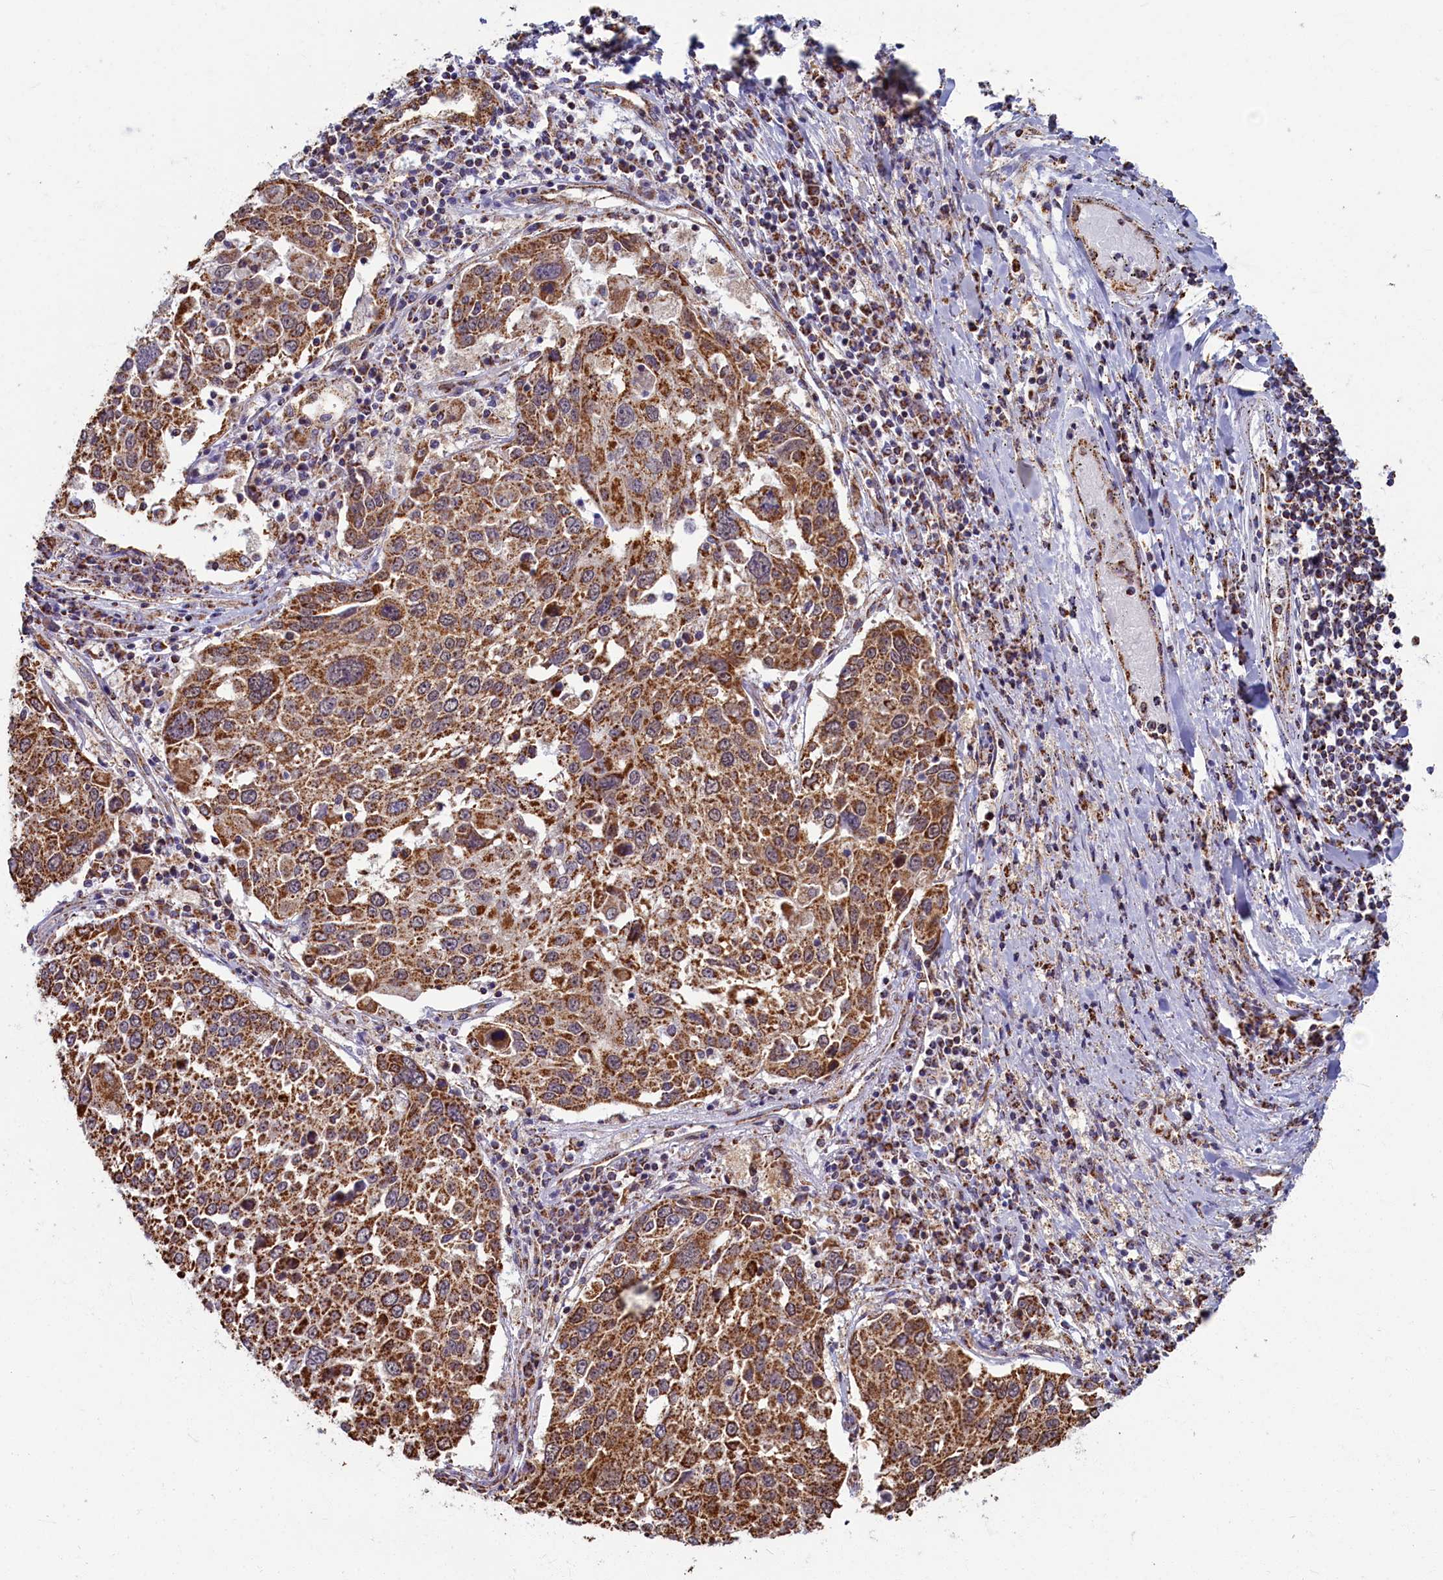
{"staining": {"intensity": "strong", "quantity": ">75%", "location": "cytoplasmic/membranous"}, "tissue": "lung cancer", "cell_type": "Tumor cells", "image_type": "cancer", "snomed": [{"axis": "morphology", "description": "Squamous cell carcinoma, NOS"}, {"axis": "topography", "description": "Lung"}], "caption": "Protein staining shows strong cytoplasmic/membranous positivity in about >75% of tumor cells in lung cancer. The protein of interest is stained brown, and the nuclei are stained in blue (DAB (3,3'-diaminobenzidine) IHC with brightfield microscopy, high magnification).", "gene": "SPR", "patient": {"sex": "male", "age": 65}}